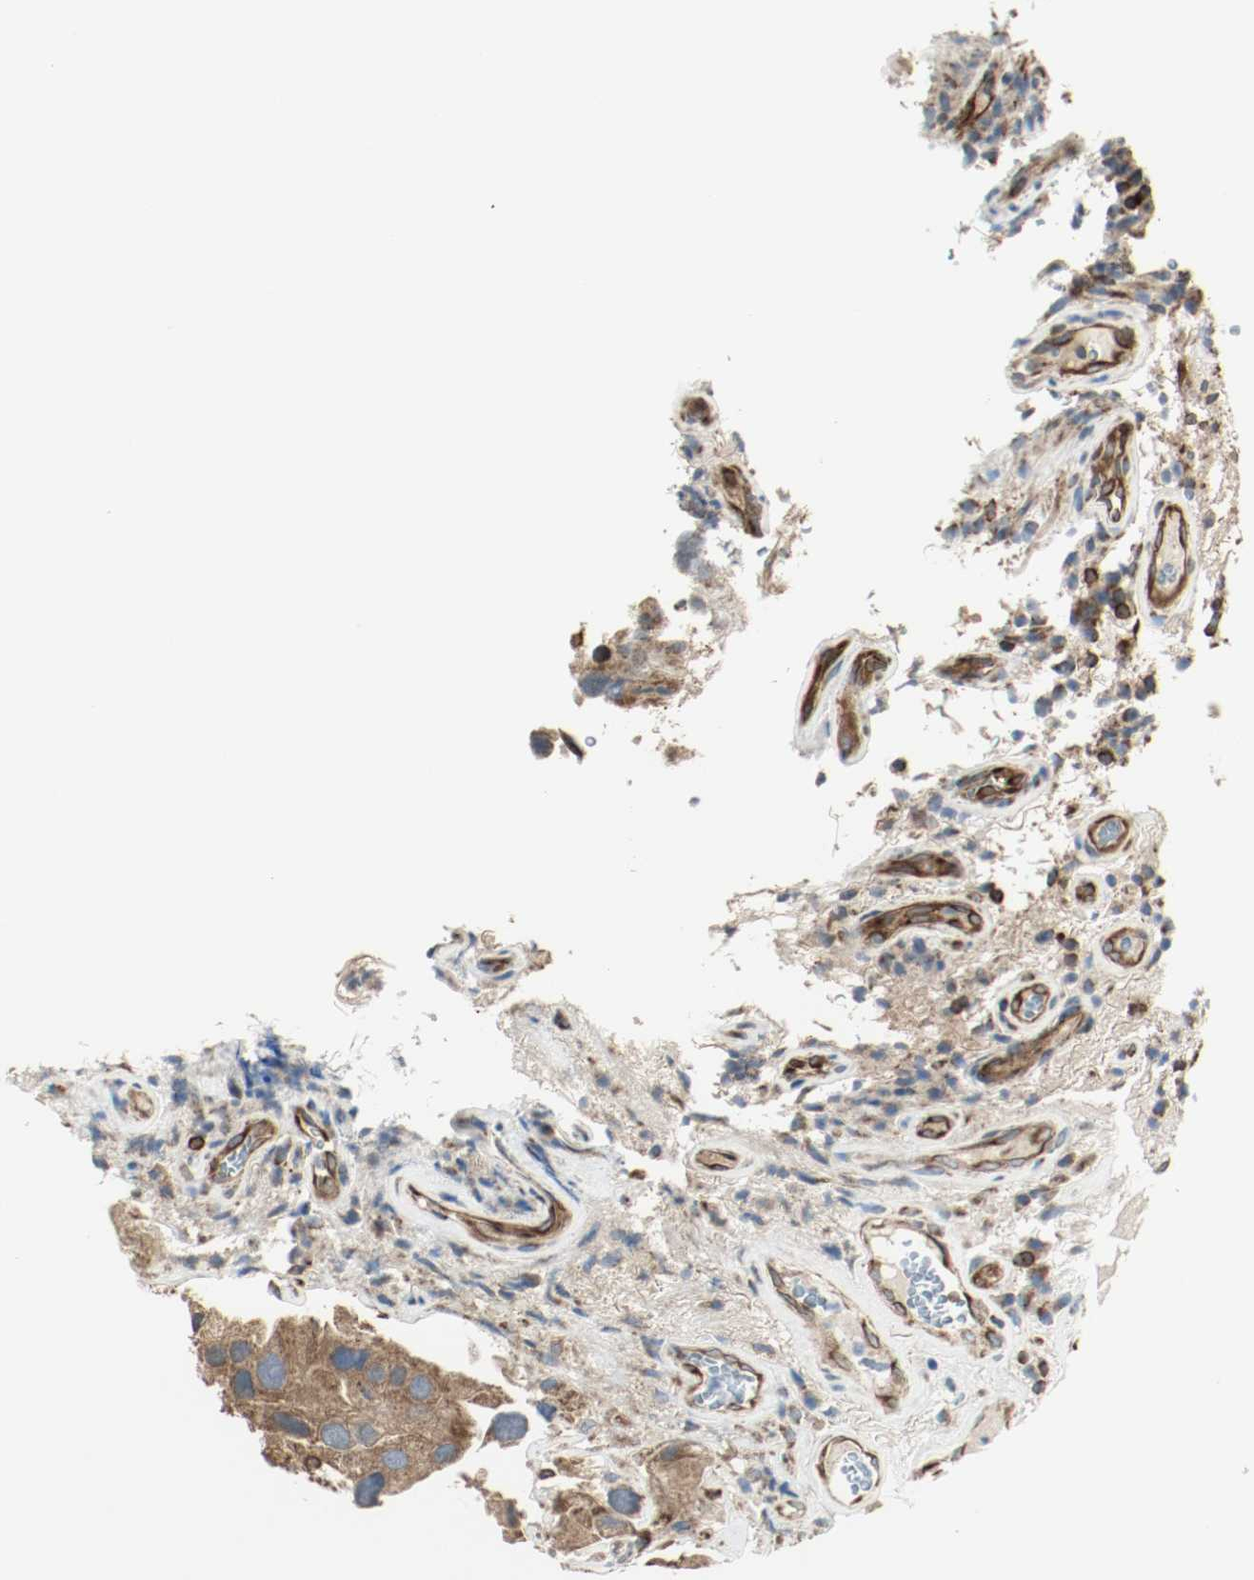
{"staining": {"intensity": "strong", "quantity": ">75%", "location": "cytoplasmic/membranous"}, "tissue": "urothelial cancer", "cell_type": "Tumor cells", "image_type": "cancer", "snomed": [{"axis": "morphology", "description": "Urothelial carcinoma, High grade"}, {"axis": "topography", "description": "Urinary bladder"}], "caption": "Human urothelial carcinoma (high-grade) stained for a protein (brown) reveals strong cytoplasmic/membranous positive staining in approximately >75% of tumor cells.", "gene": "PLCG1", "patient": {"sex": "female", "age": 64}}